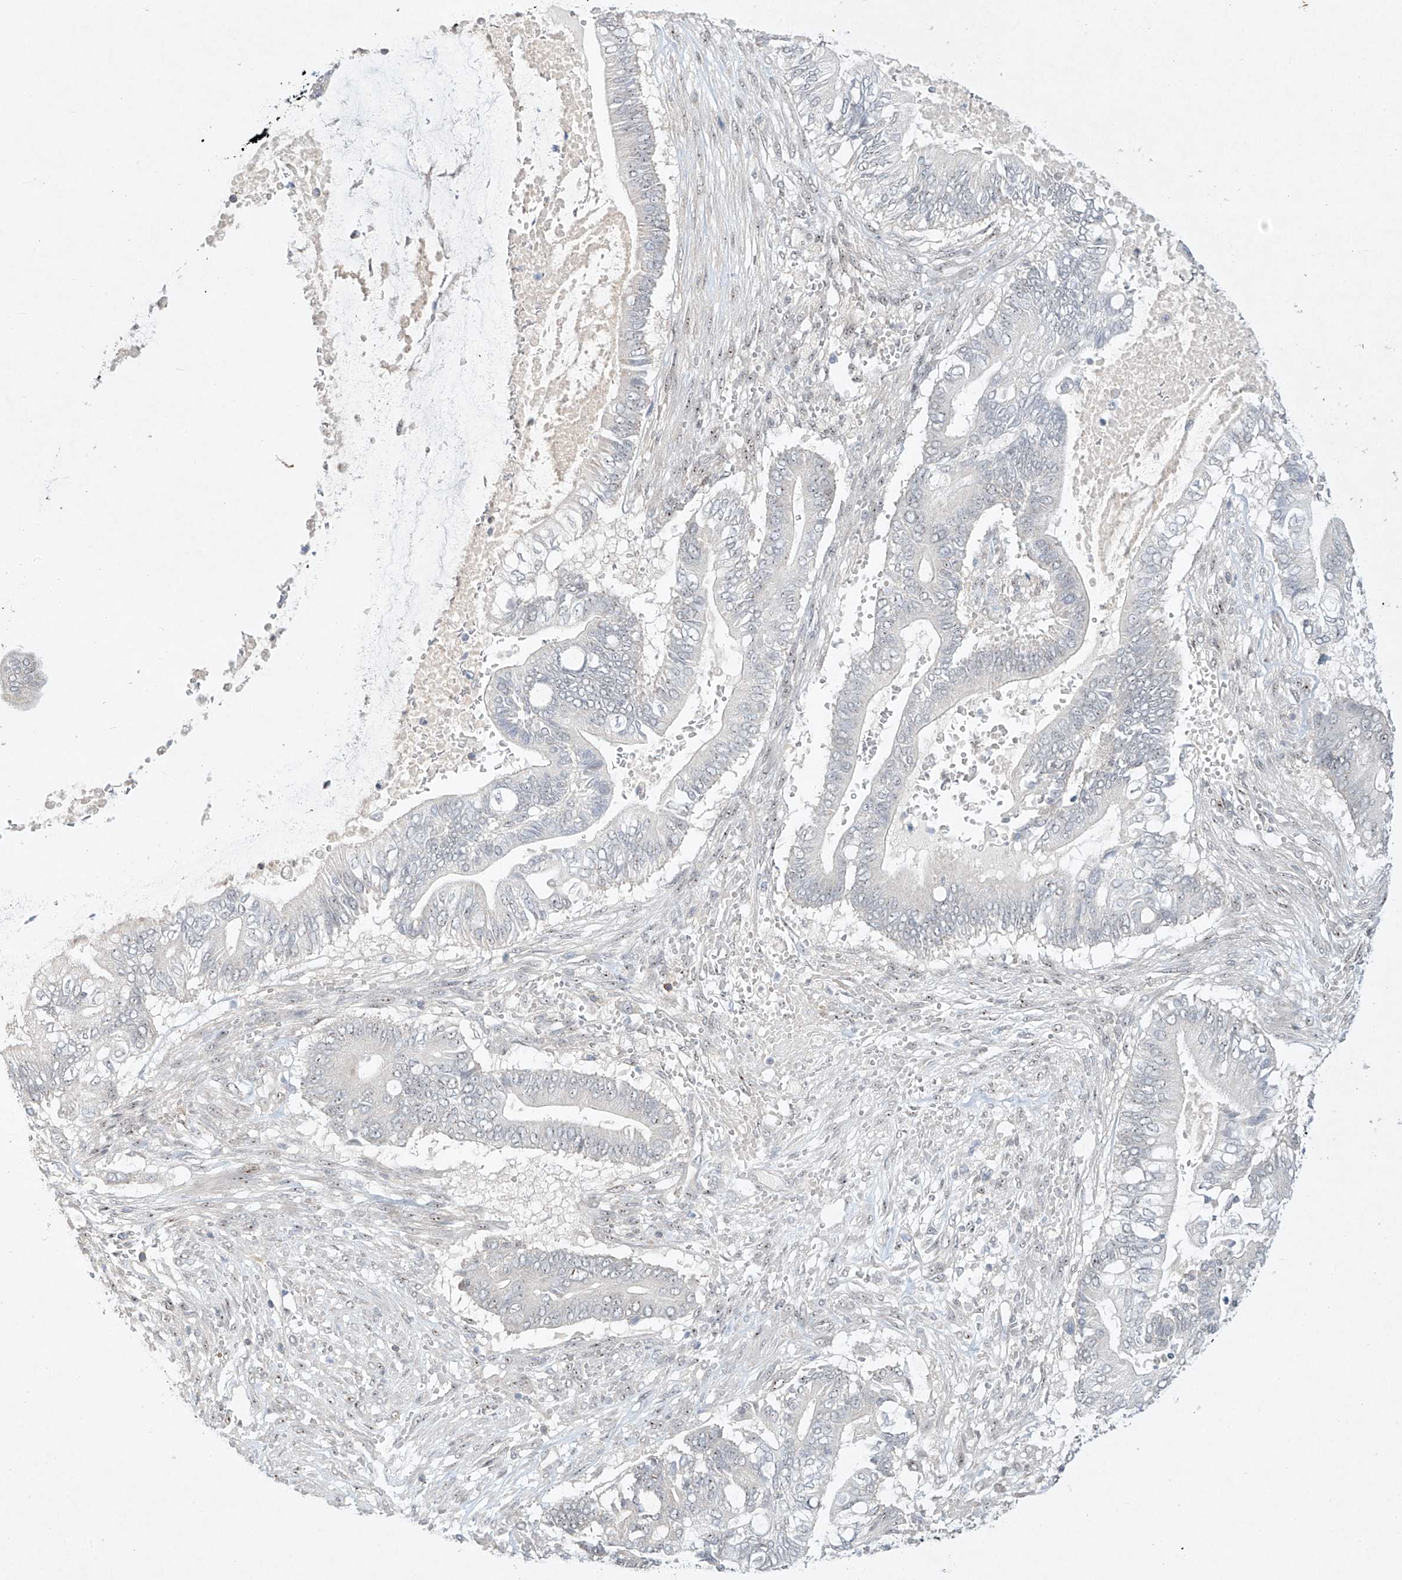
{"staining": {"intensity": "negative", "quantity": "none", "location": "none"}, "tissue": "pancreatic cancer", "cell_type": "Tumor cells", "image_type": "cancer", "snomed": [{"axis": "morphology", "description": "Adenocarcinoma, NOS"}, {"axis": "topography", "description": "Pancreas"}], "caption": "Immunohistochemistry (IHC) of pancreatic adenocarcinoma exhibits no expression in tumor cells.", "gene": "TASP1", "patient": {"sex": "male", "age": 68}}